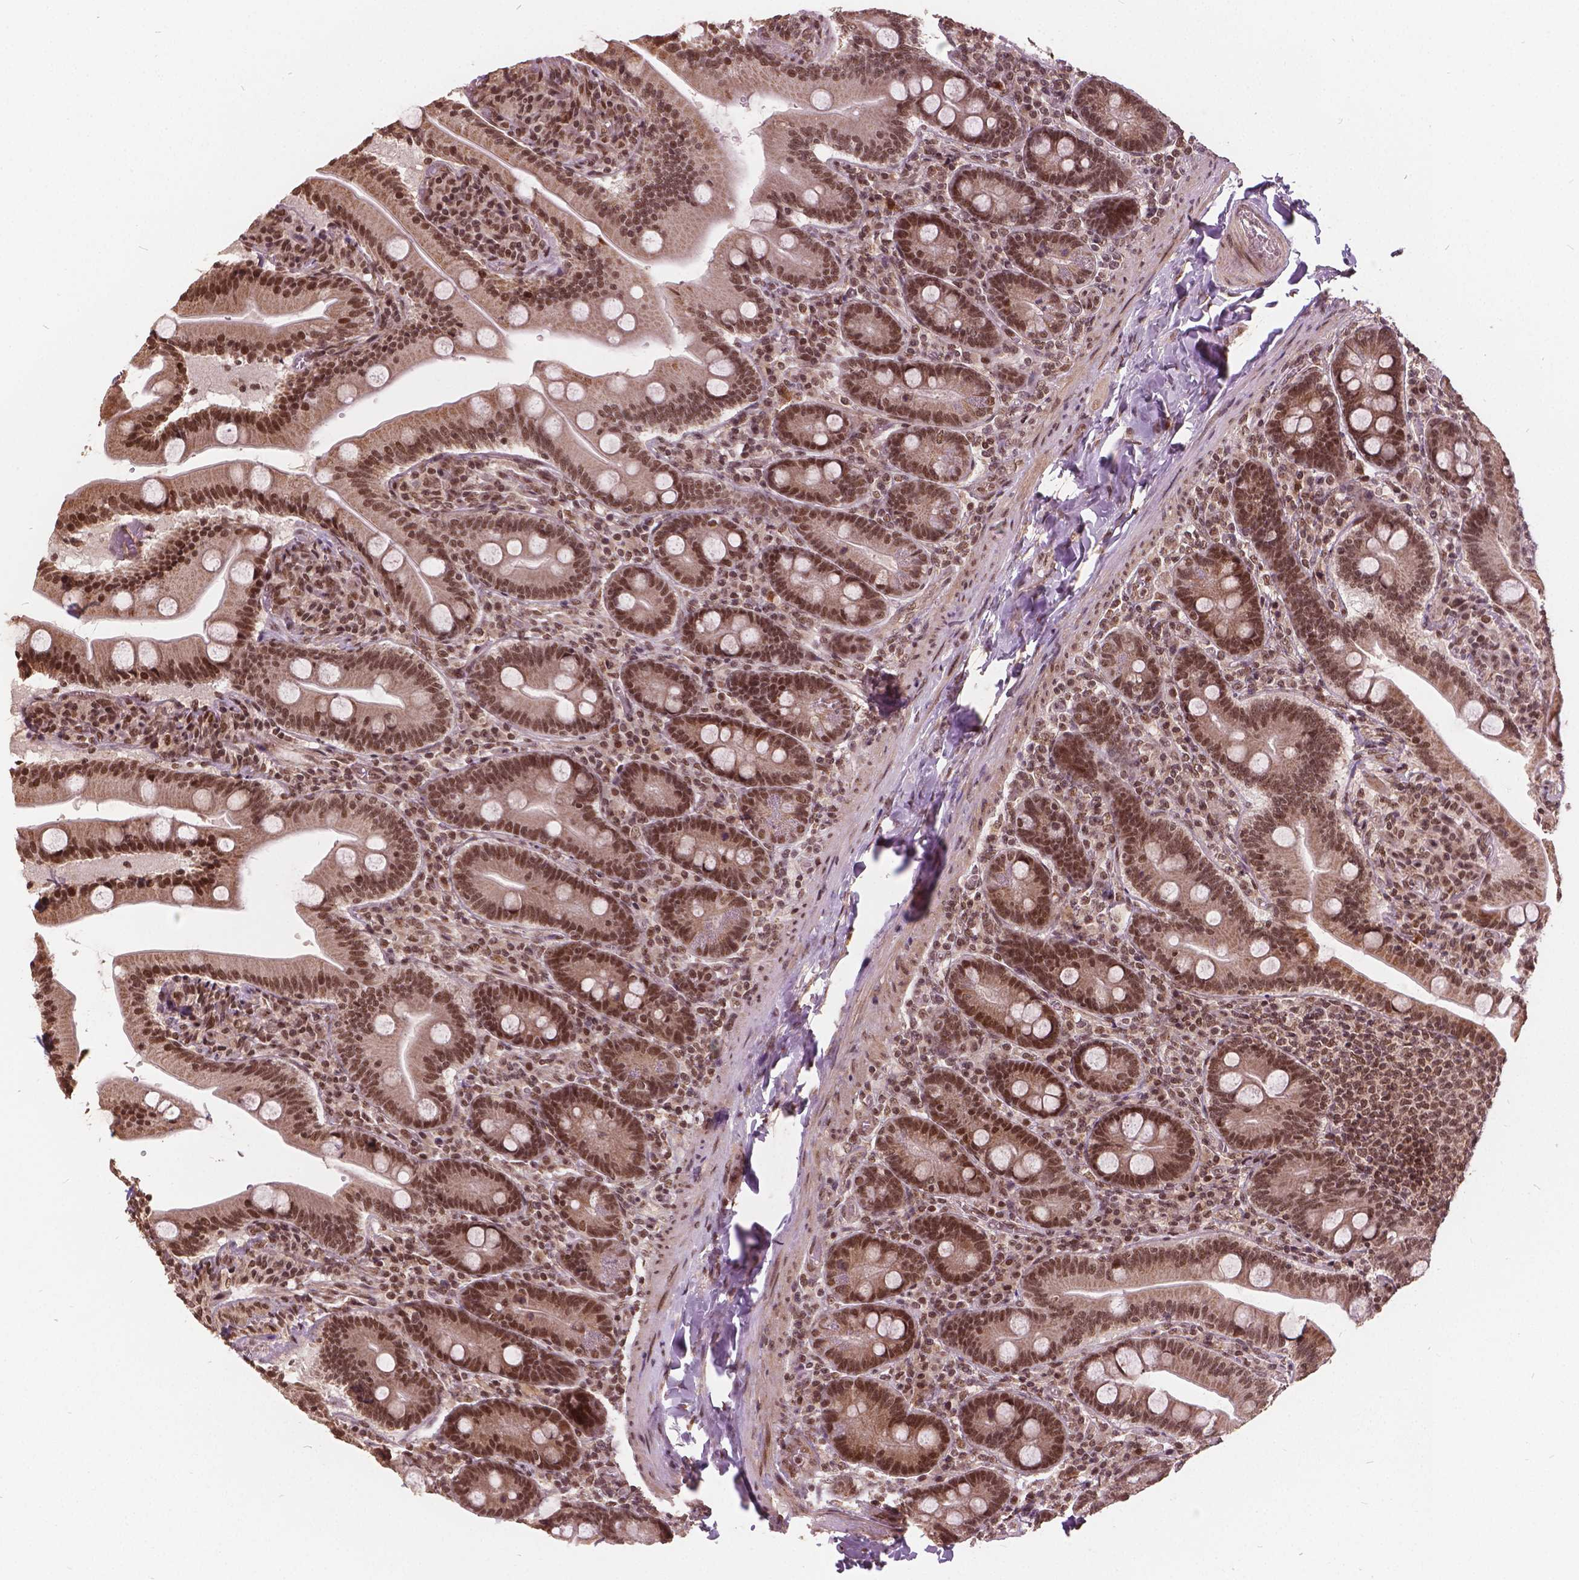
{"staining": {"intensity": "moderate", "quantity": ">75%", "location": "cytoplasmic/membranous,nuclear"}, "tissue": "small intestine", "cell_type": "Glandular cells", "image_type": "normal", "snomed": [{"axis": "morphology", "description": "Normal tissue, NOS"}, {"axis": "topography", "description": "Small intestine"}], "caption": "An image showing moderate cytoplasmic/membranous,nuclear expression in about >75% of glandular cells in benign small intestine, as visualized by brown immunohistochemical staining.", "gene": "GPS2", "patient": {"sex": "male", "age": 37}}